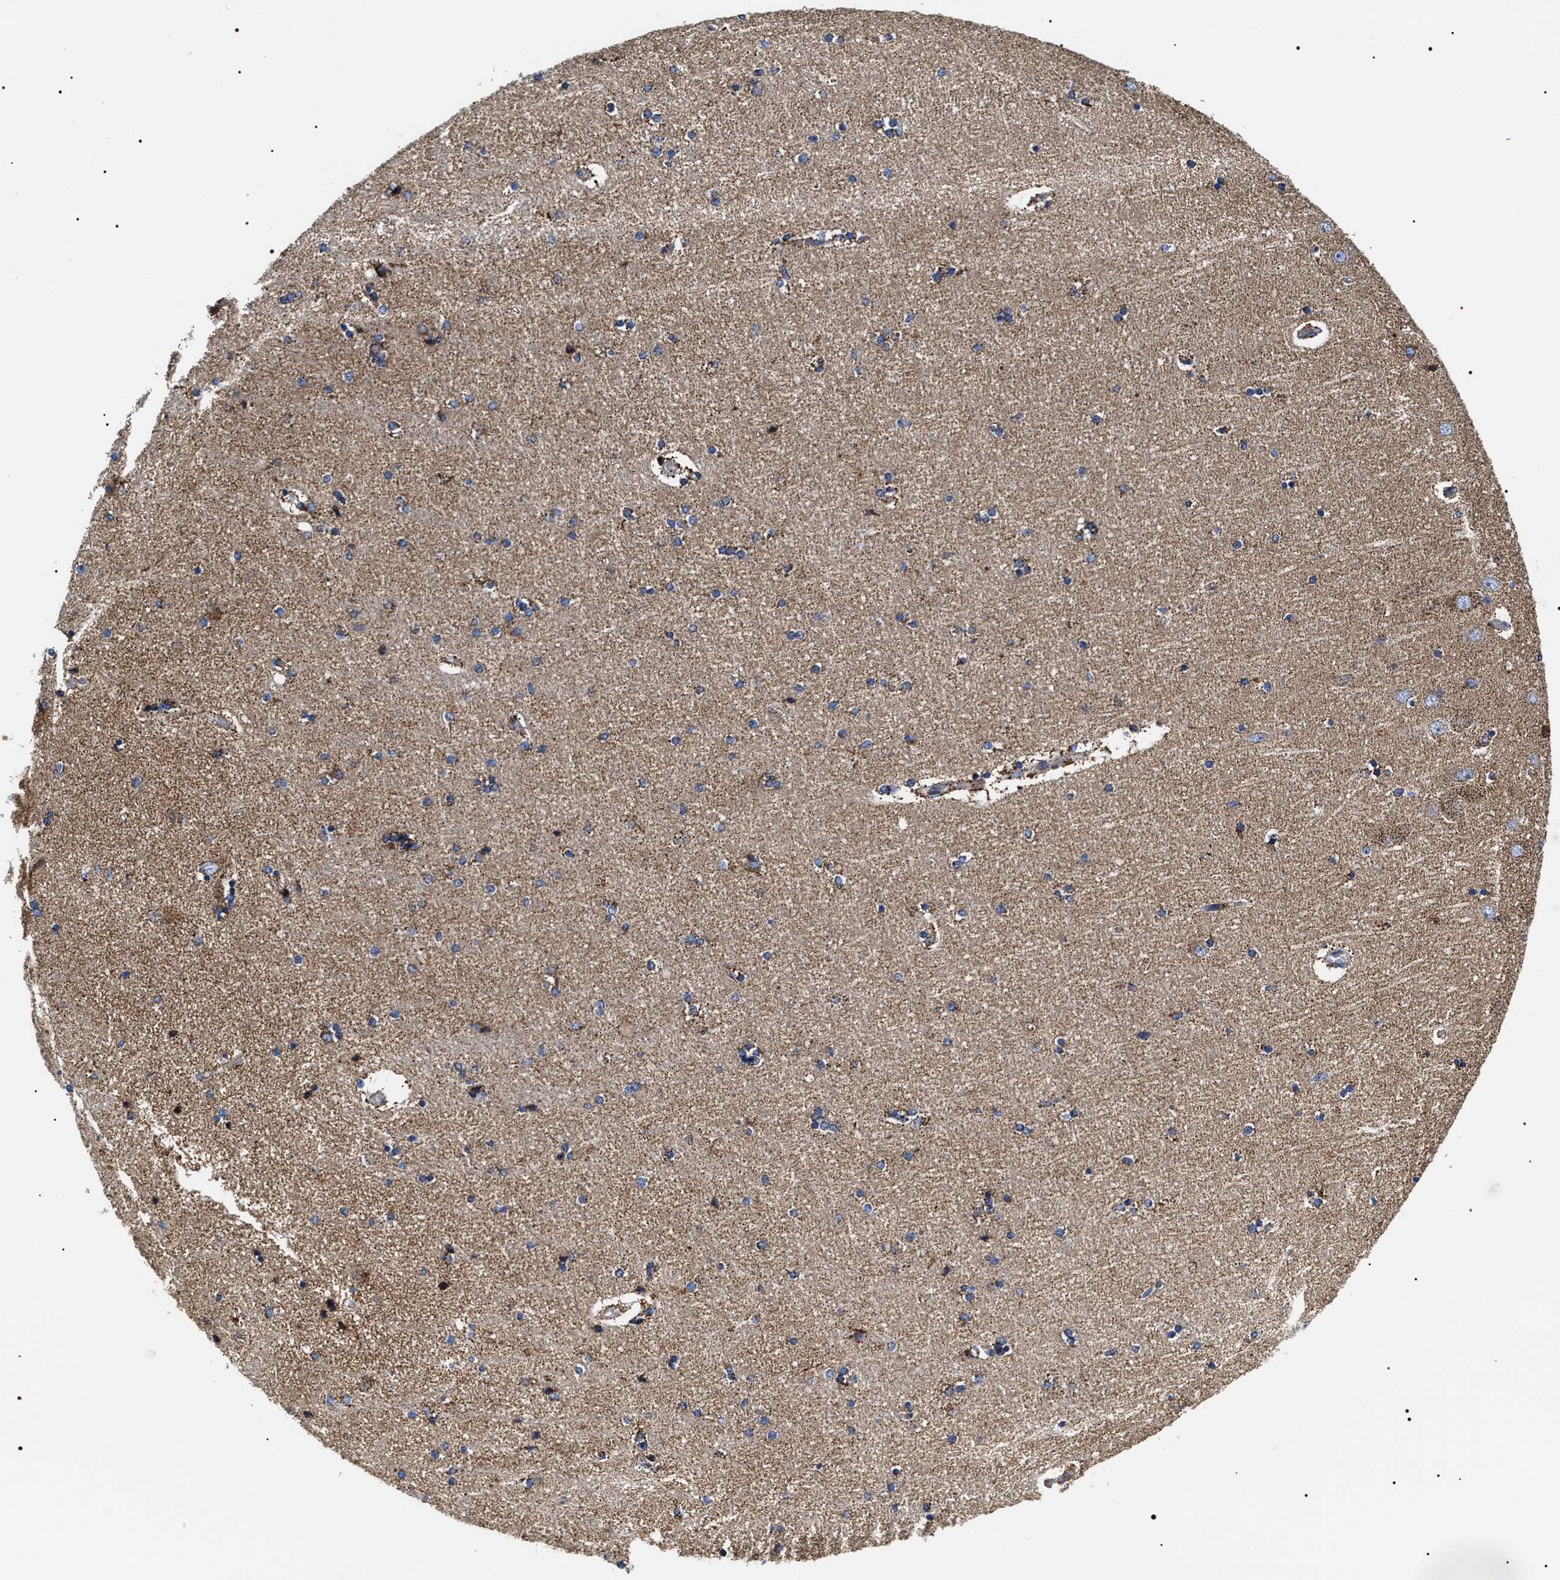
{"staining": {"intensity": "moderate", "quantity": "25%-75%", "location": "cytoplasmic/membranous"}, "tissue": "hippocampus", "cell_type": "Glial cells", "image_type": "normal", "snomed": [{"axis": "morphology", "description": "Normal tissue, NOS"}, {"axis": "topography", "description": "Hippocampus"}], "caption": "Brown immunohistochemical staining in normal human hippocampus reveals moderate cytoplasmic/membranous expression in about 25%-75% of glial cells.", "gene": "COG5", "patient": {"sex": "female", "age": 54}}